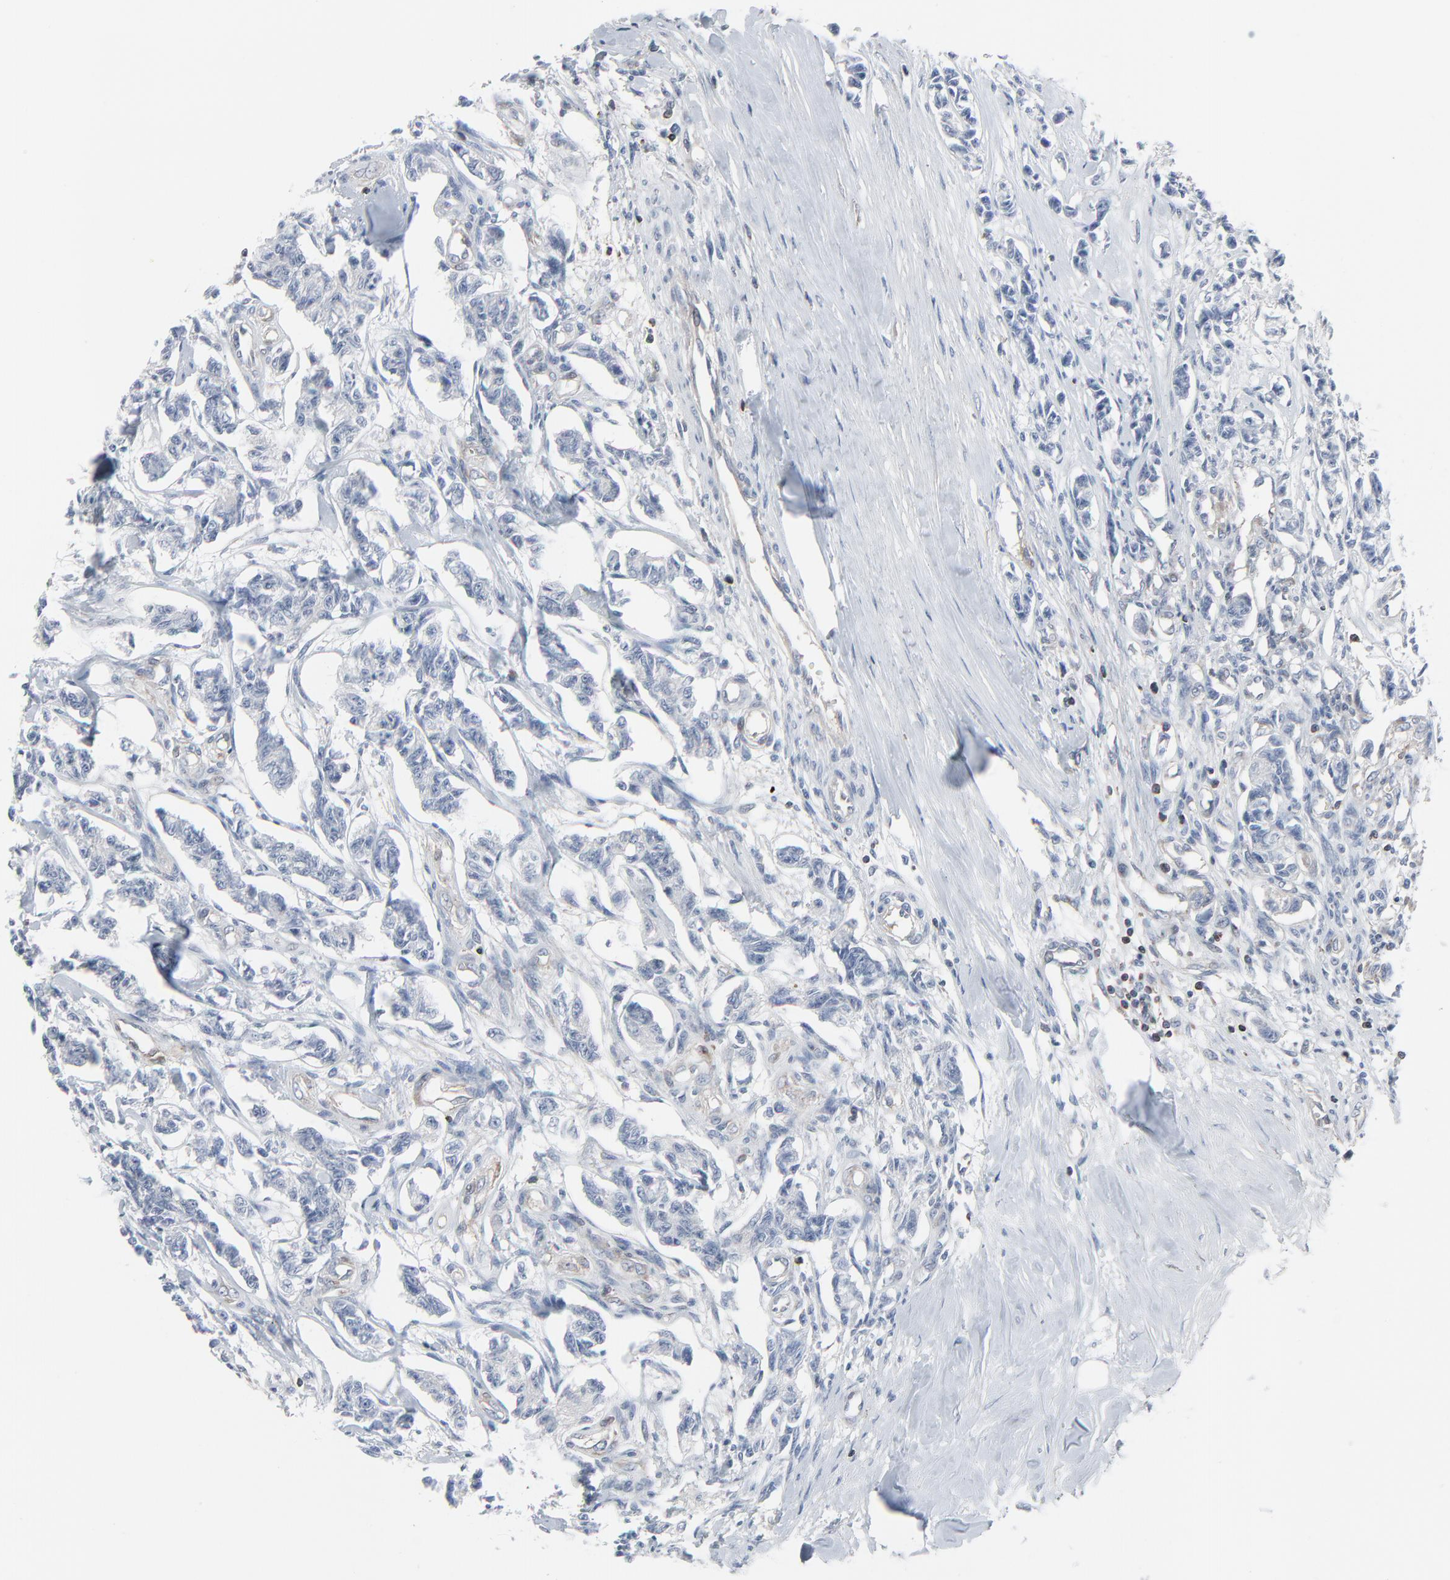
{"staining": {"intensity": "weak", "quantity": "<25%", "location": "cytoplasmic/membranous"}, "tissue": "renal cancer", "cell_type": "Tumor cells", "image_type": "cancer", "snomed": [{"axis": "morphology", "description": "Carcinoid, malignant, NOS"}, {"axis": "topography", "description": "Kidney"}], "caption": "A histopathology image of renal carcinoid (malignant) stained for a protein exhibits no brown staining in tumor cells.", "gene": "OPTN", "patient": {"sex": "female", "age": 41}}